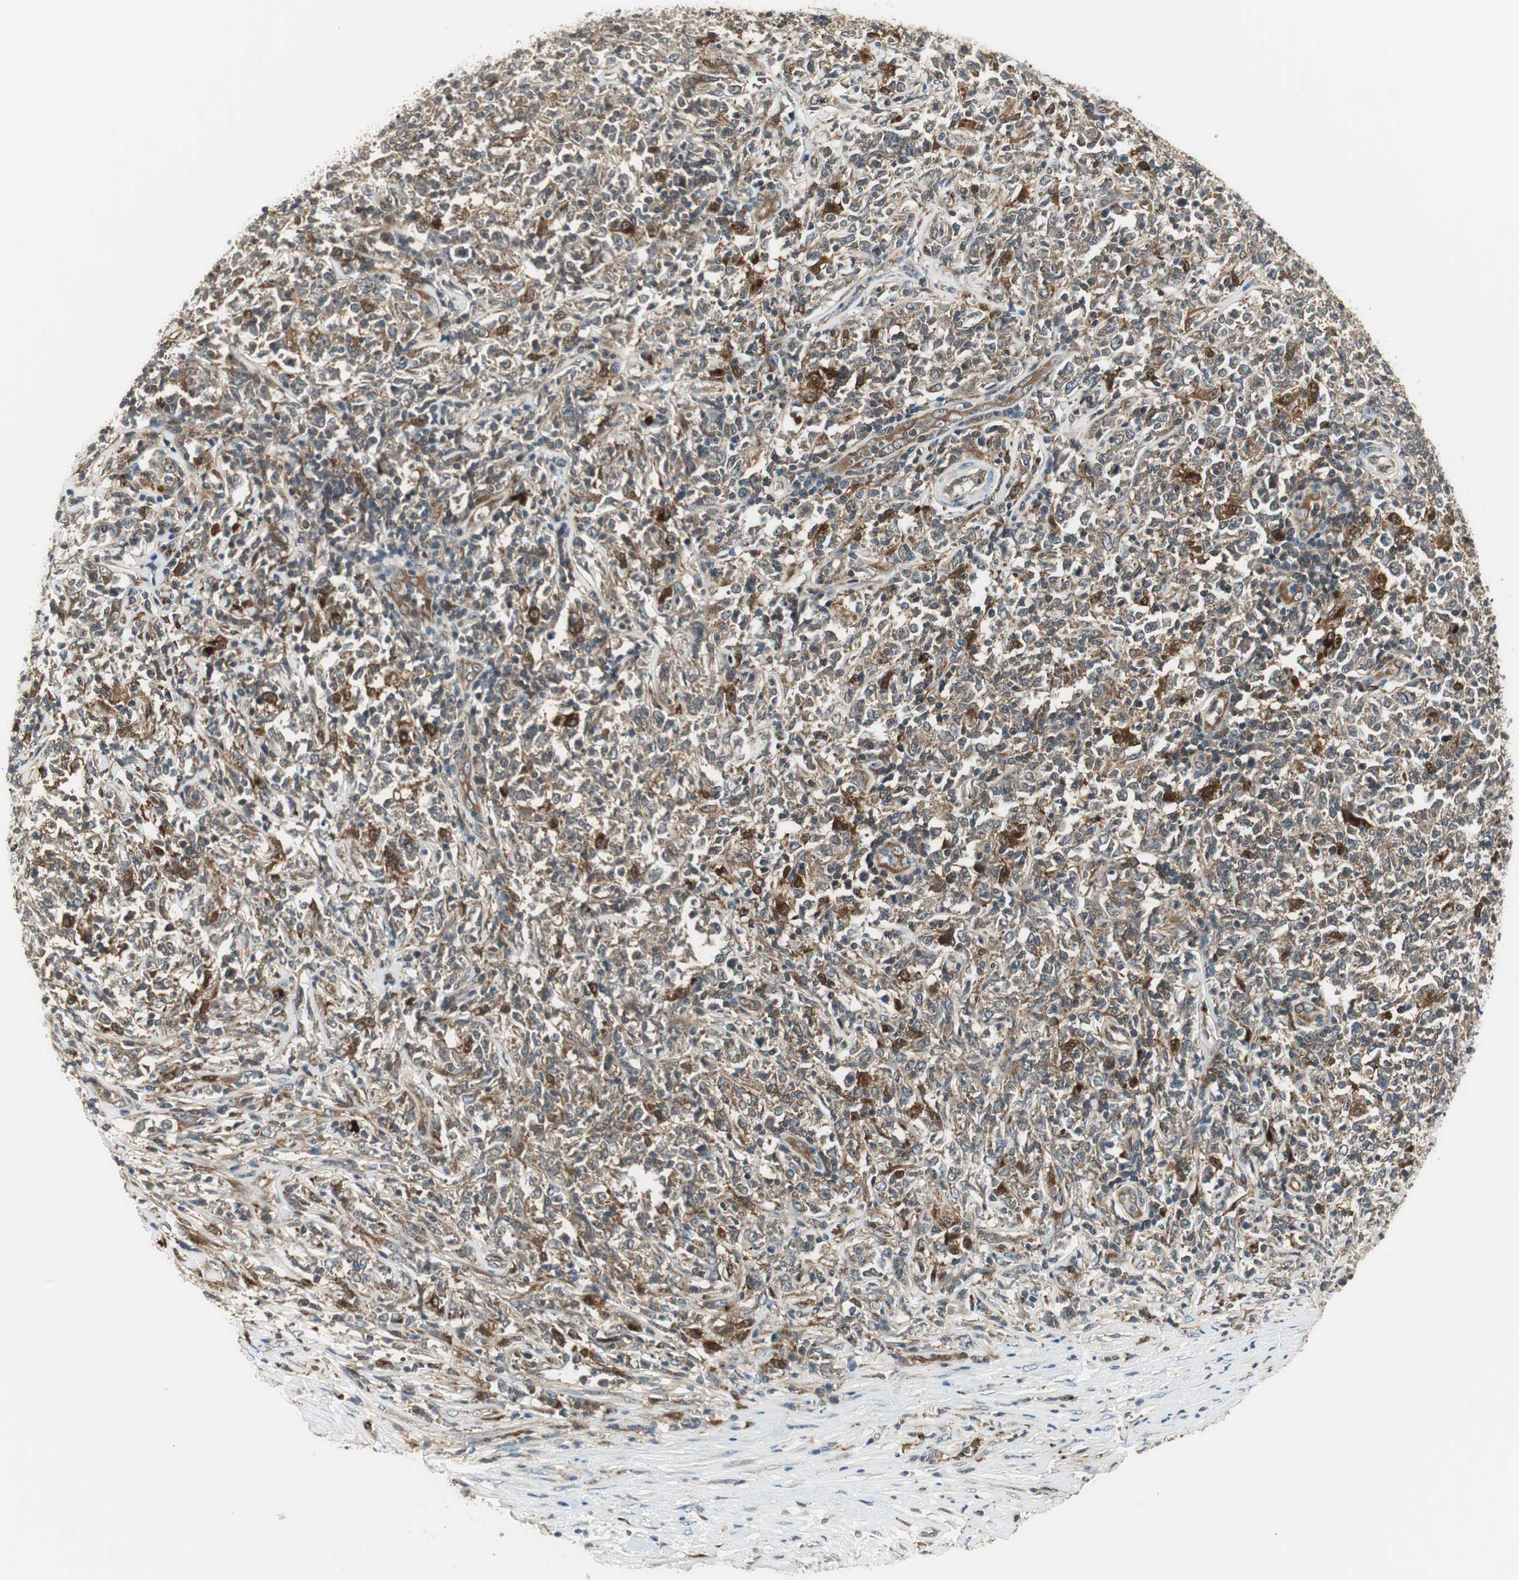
{"staining": {"intensity": "moderate", "quantity": ">75%", "location": "cytoplasmic/membranous"}, "tissue": "lymphoma", "cell_type": "Tumor cells", "image_type": "cancer", "snomed": [{"axis": "morphology", "description": "Malignant lymphoma, non-Hodgkin's type, High grade"}, {"axis": "topography", "description": "Lymph node"}], "caption": "Protein expression by immunohistochemistry exhibits moderate cytoplasmic/membranous staining in about >75% of tumor cells in malignant lymphoma, non-Hodgkin's type (high-grade). The staining was performed using DAB (3,3'-diaminobenzidine) to visualize the protein expression in brown, while the nuclei were stained in blue with hematoxylin (Magnification: 20x).", "gene": "NCK1", "patient": {"sex": "female", "age": 84}}